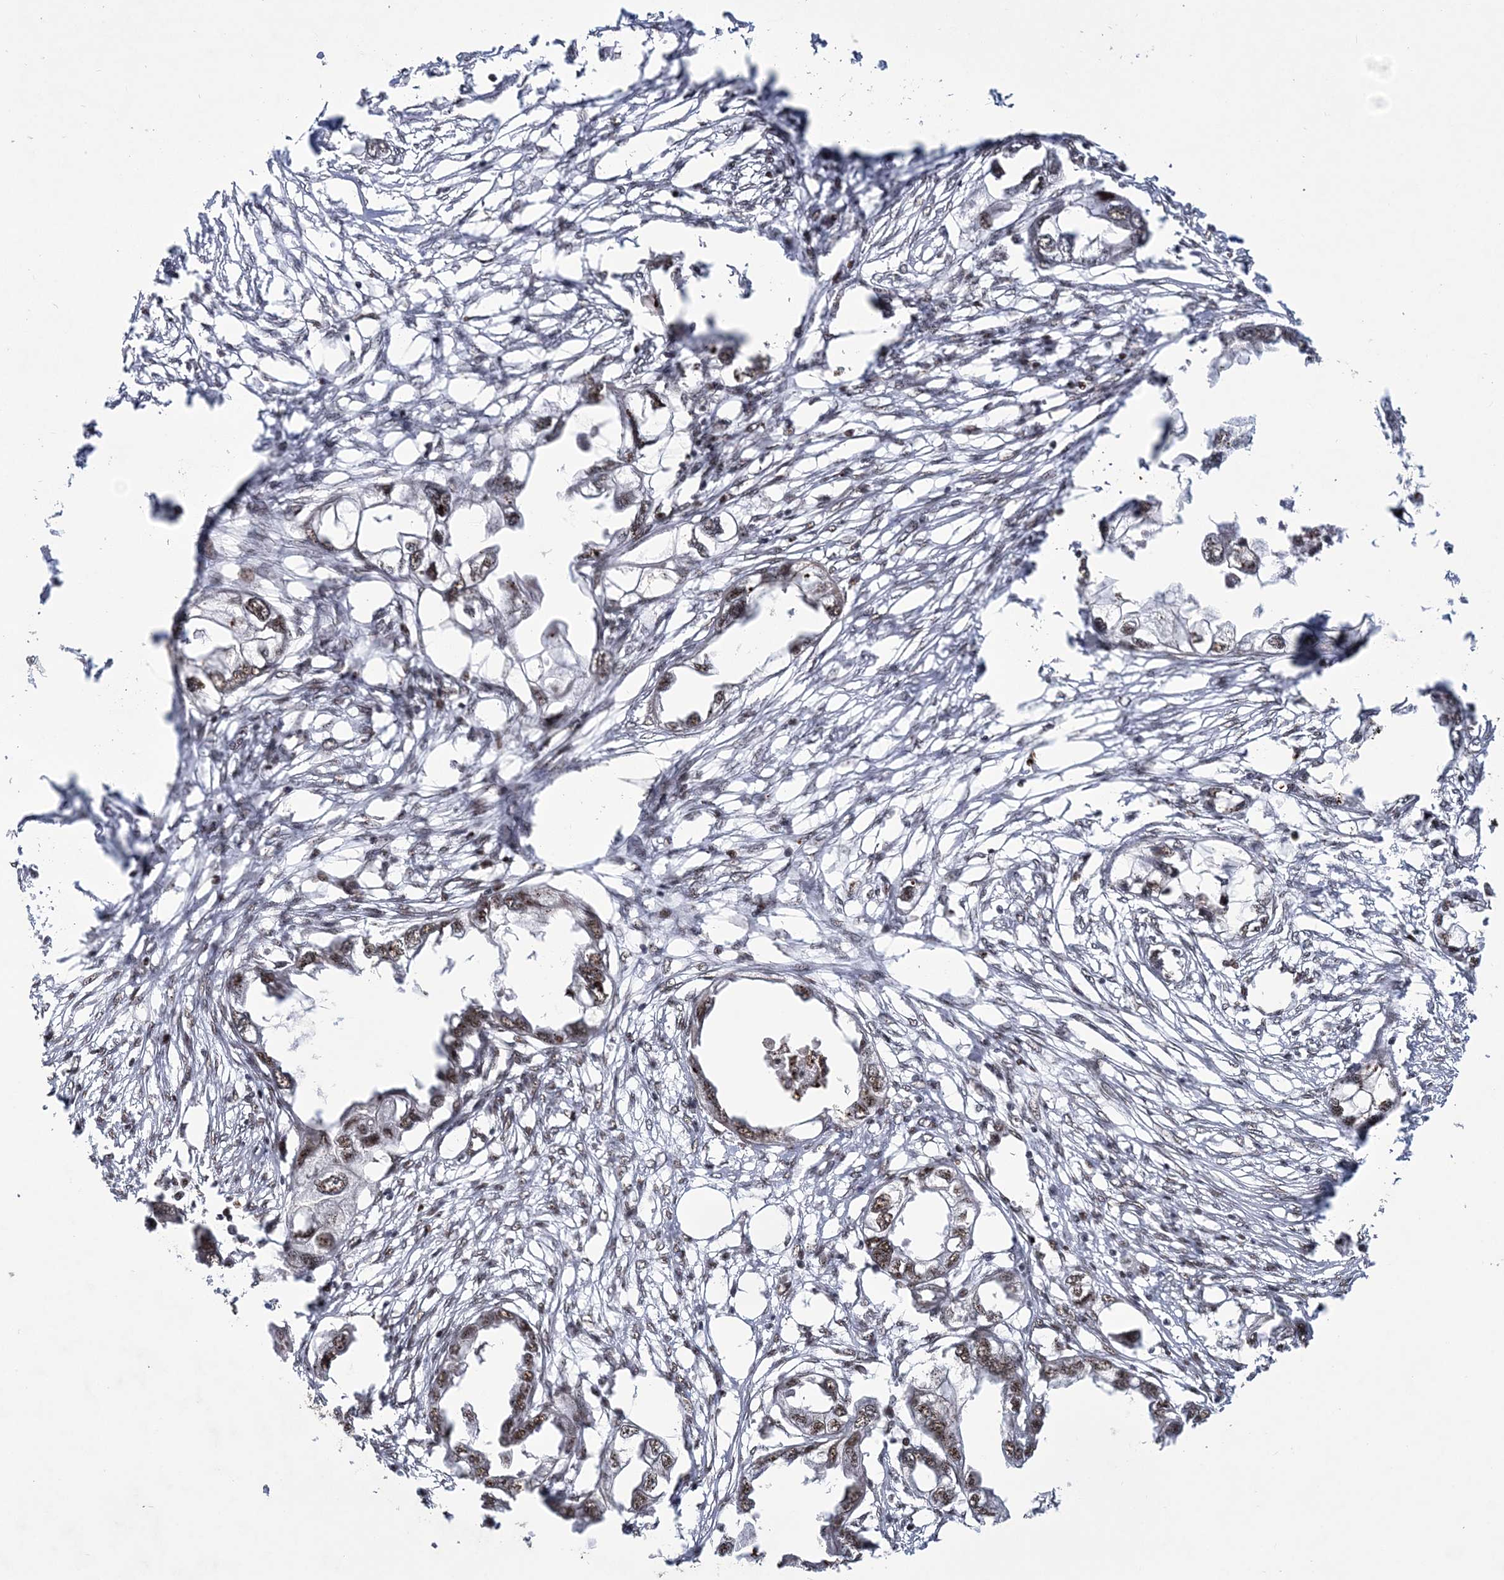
{"staining": {"intensity": "moderate", "quantity": ">75%", "location": "nuclear"}, "tissue": "endometrial cancer", "cell_type": "Tumor cells", "image_type": "cancer", "snomed": [{"axis": "morphology", "description": "Adenocarcinoma, NOS"}, {"axis": "morphology", "description": "Adenocarcinoma, metastatic, NOS"}, {"axis": "topography", "description": "Adipose tissue"}, {"axis": "topography", "description": "Endometrium"}], "caption": "Tumor cells exhibit moderate nuclear expression in about >75% of cells in endometrial cancer. The protein is stained brown, and the nuclei are stained in blue (DAB IHC with brightfield microscopy, high magnification).", "gene": "TATDN2", "patient": {"sex": "female", "age": 67}}